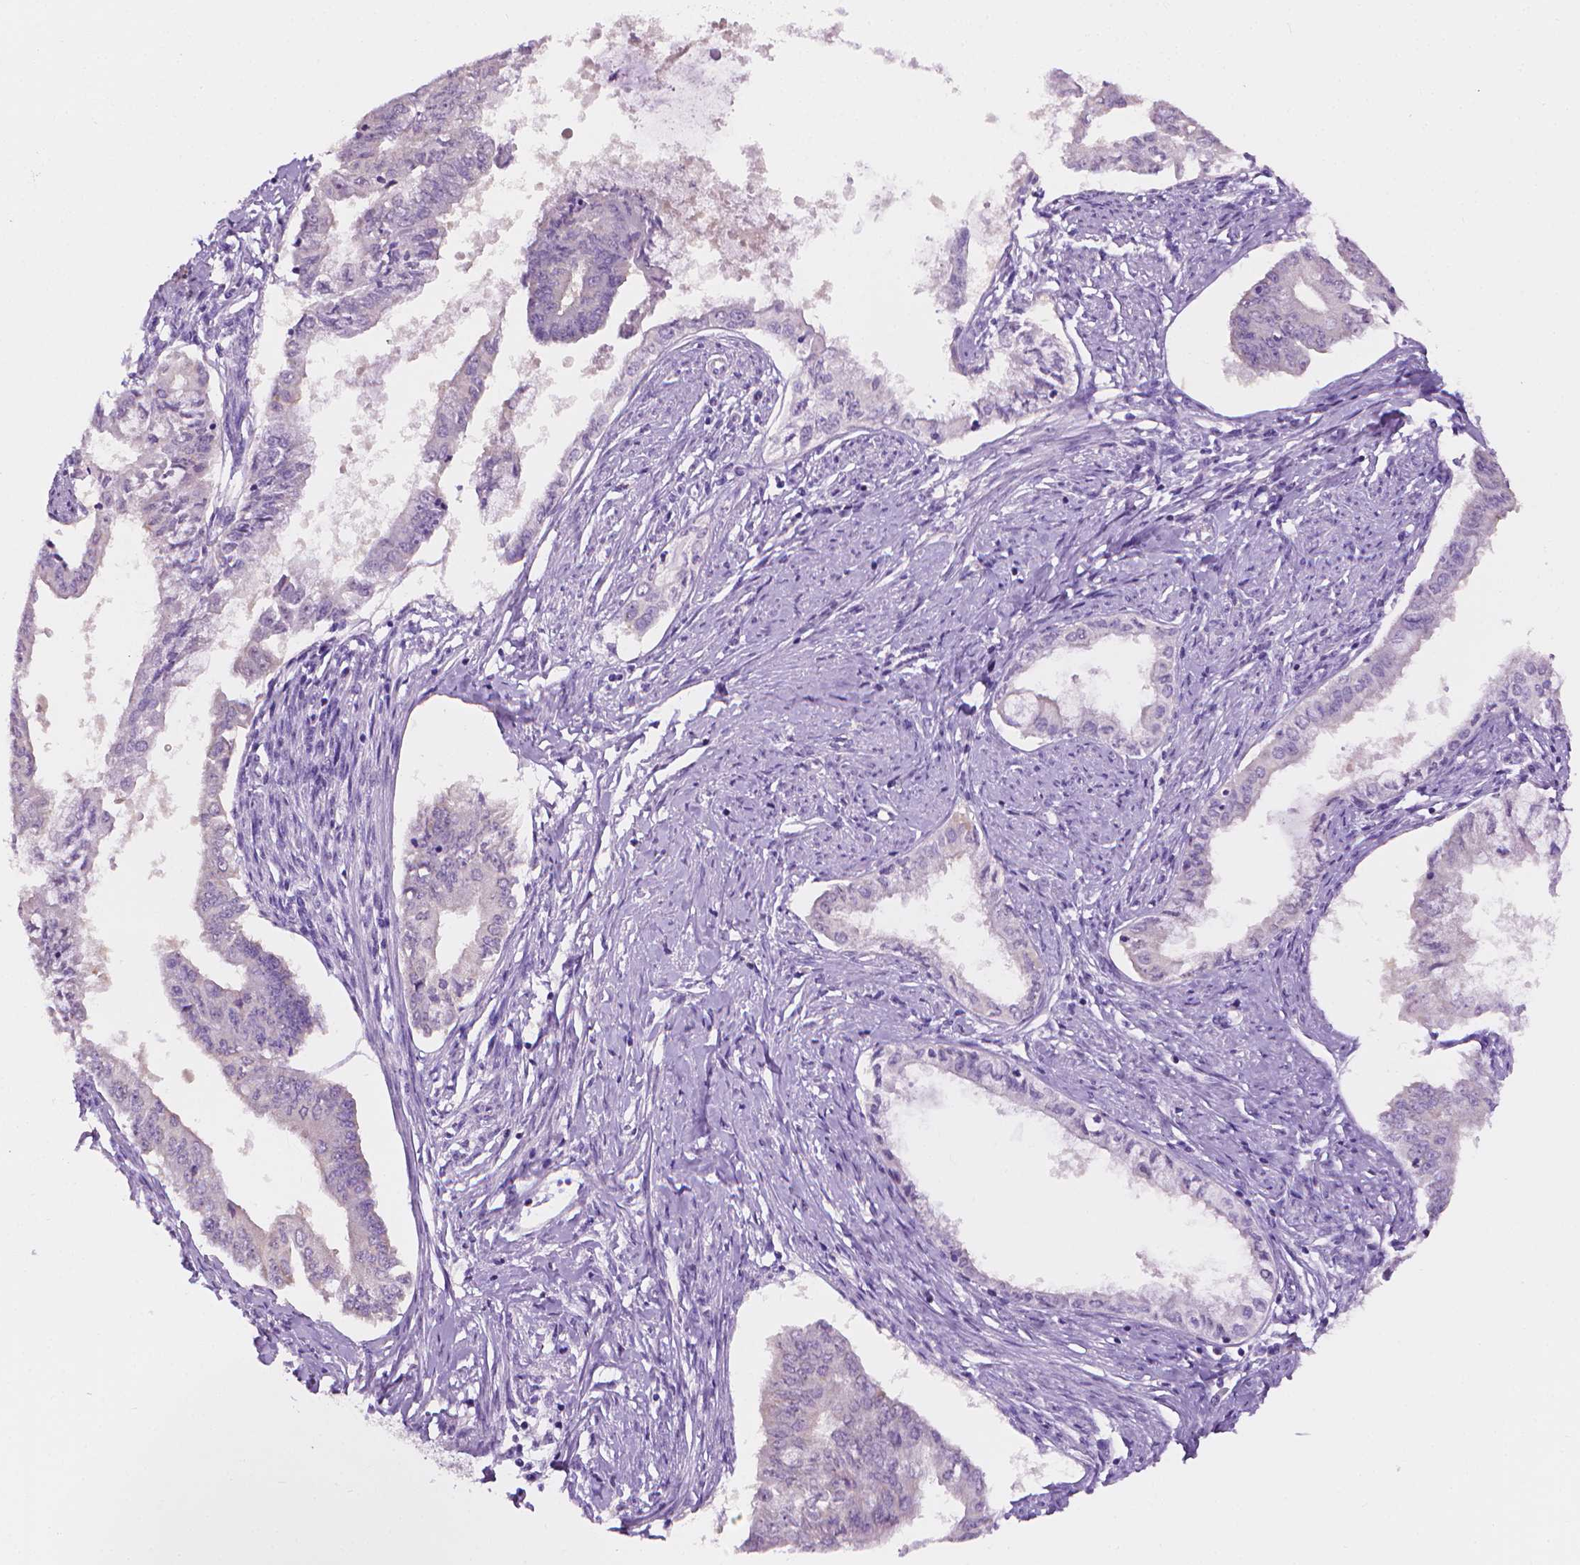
{"staining": {"intensity": "negative", "quantity": "none", "location": "none"}, "tissue": "endometrial cancer", "cell_type": "Tumor cells", "image_type": "cancer", "snomed": [{"axis": "morphology", "description": "Adenocarcinoma, NOS"}, {"axis": "topography", "description": "Endometrium"}], "caption": "The image demonstrates no significant expression in tumor cells of endometrial cancer.", "gene": "FASN", "patient": {"sex": "female", "age": 76}}